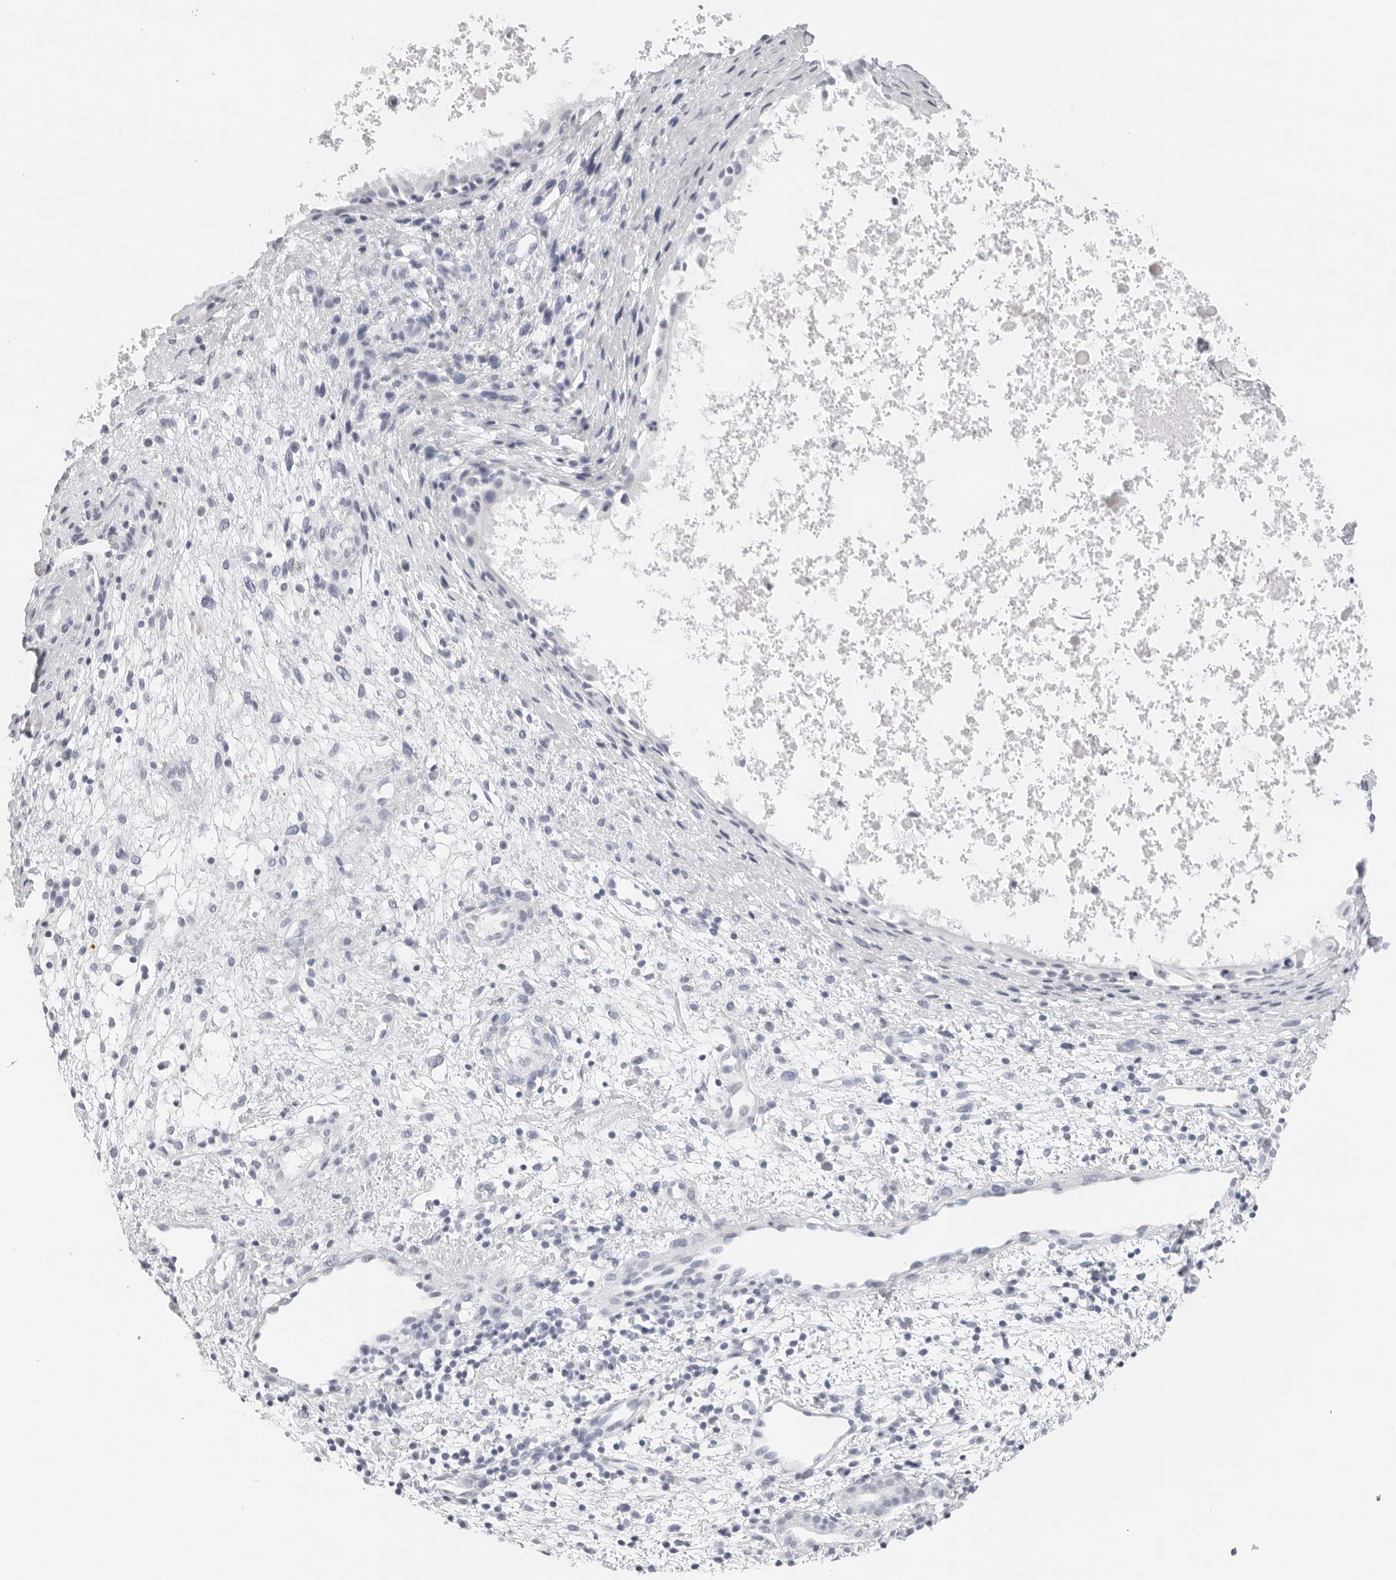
{"staining": {"intensity": "negative", "quantity": "none", "location": "none"}, "tissue": "nasopharynx", "cell_type": "Respiratory epithelial cells", "image_type": "normal", "snomed": [{"axis": "morphology", "description": "Normal tissue, NOS"}, {"axis": "topography", "description": "Nasopharynx"}], "caption": "This micrograph is of benign nasopharynx stained with immunohistochemistry to label a protein in brown with the nuclei are counter-stained blue. There is no expression in respiratory epithelial cells.", "gene": "CST1", "patient": {"sex": "male", "age": 22}}